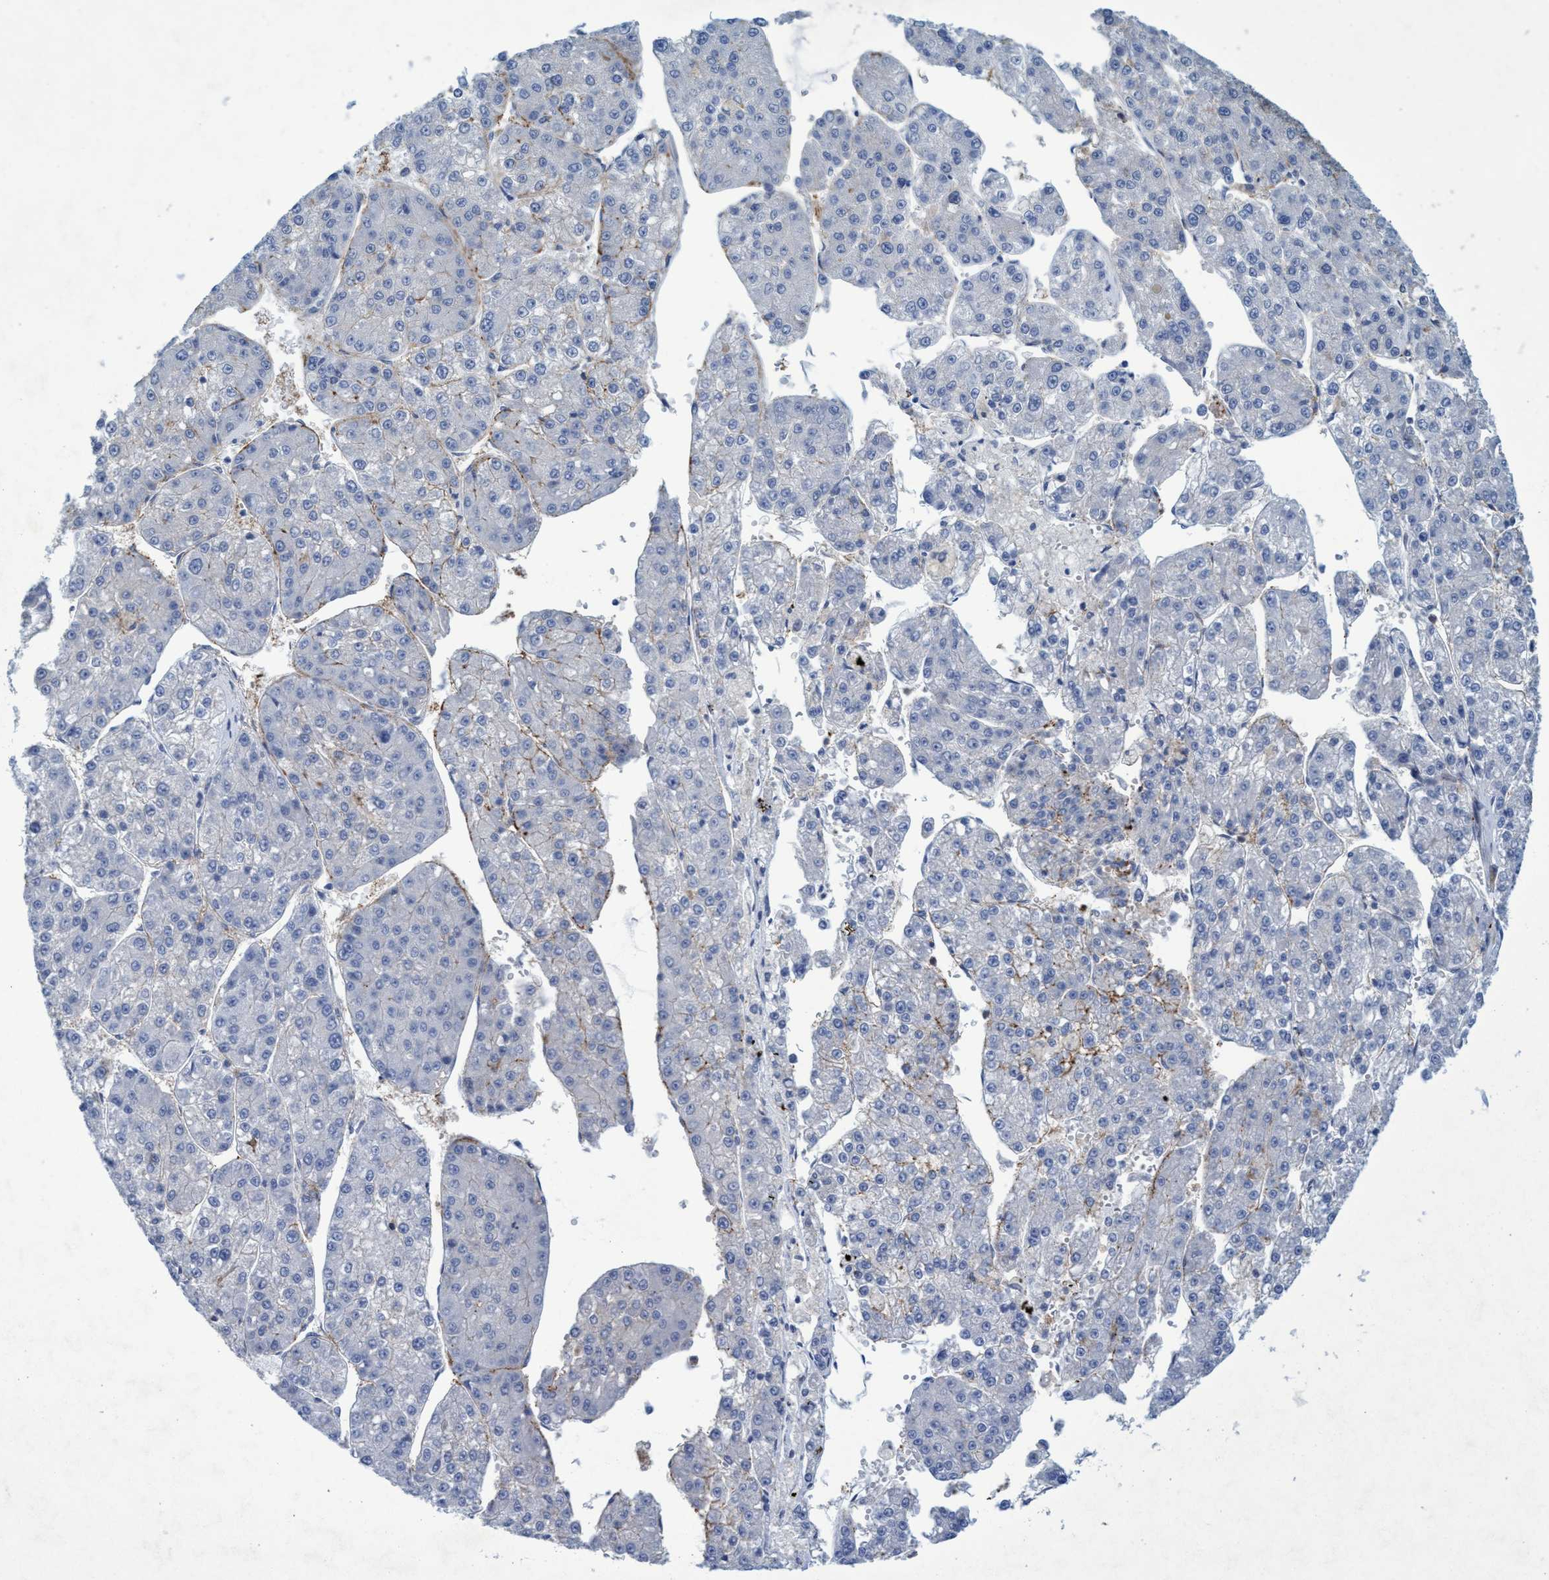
{"staining": {"intensity": "weak", "quantity": "<25%", "location": "cytoplasmic/membranous"}, "tissue": "liver cancer", "cell_type": "Tumor cells", "image_type": "cancer", "snomed": [{"axis": "morphology", "description": "Carcinoma, Hepatocellular, NOS"}, {"axis": "topography", "description": "Liver"}], "caption": "IHC micrograph of human liver cancer (hepatocellular carcinoma) stained for a protein (brown), which displays no positivity in tumor cells. (DAB IHC visualized using brightfield microscopy, high magnification).", "gene": "SLC43A2", "patient": {"sex": "female", "age": 73}}